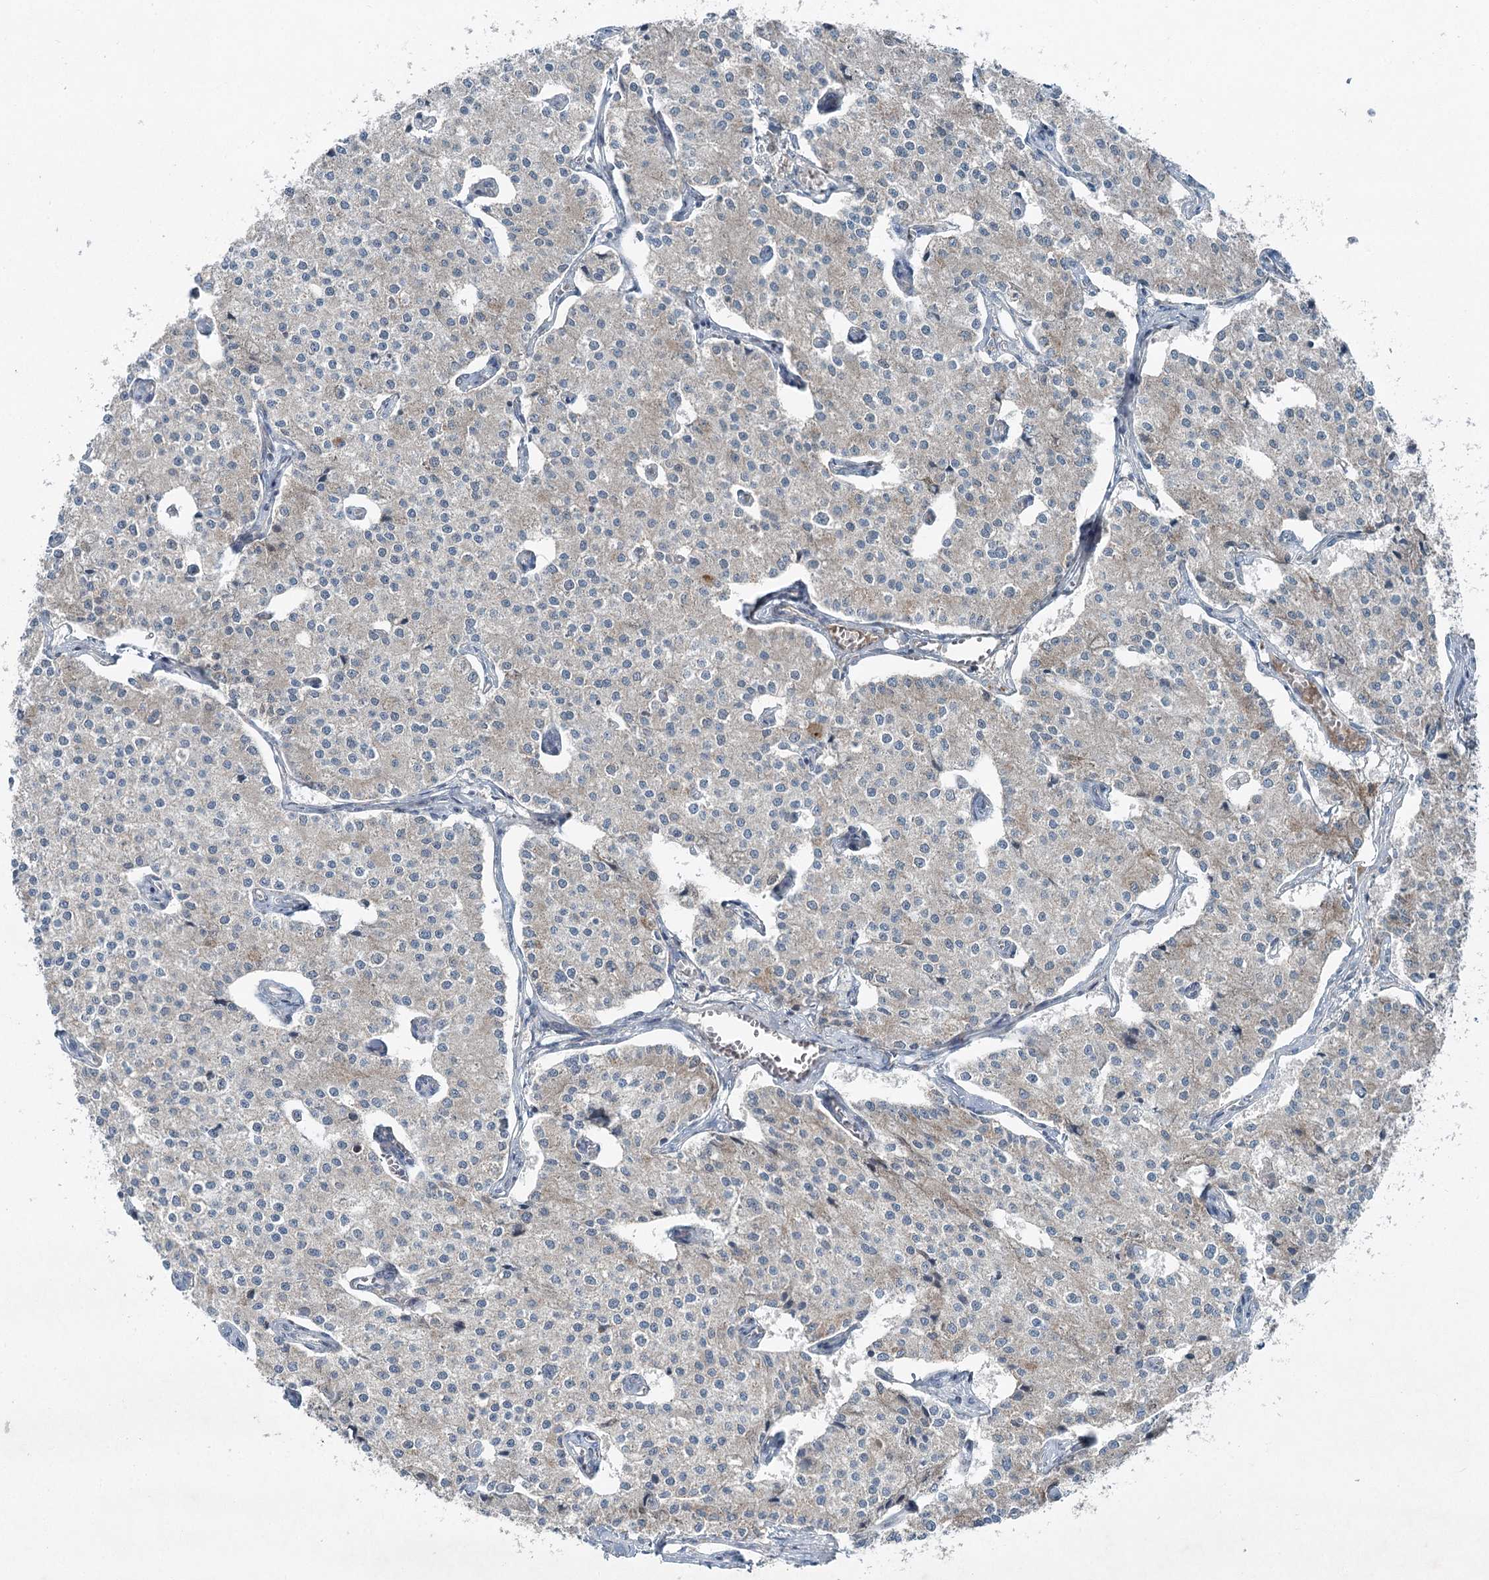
{"staining": {"intensity": "negative", "quantity": "none", "location": "none"}, "tissue": "carcinoid", "cell_type": "Tumor cells", "image_type": "cancer", "snomed": [{"axis": "morphology", "description": "Carcinoid, malignant, NOS"}, {"axis": "topography", "description": "Colon"}], "caption": "IHC image of carcinoid stained for a protein (brown), which reveals no positivity in tumor cells. (IHC, brightfield microscopy, high magnification).", "gene": "CHCHD5", "patient": {"sex": "female", "age": 52}}